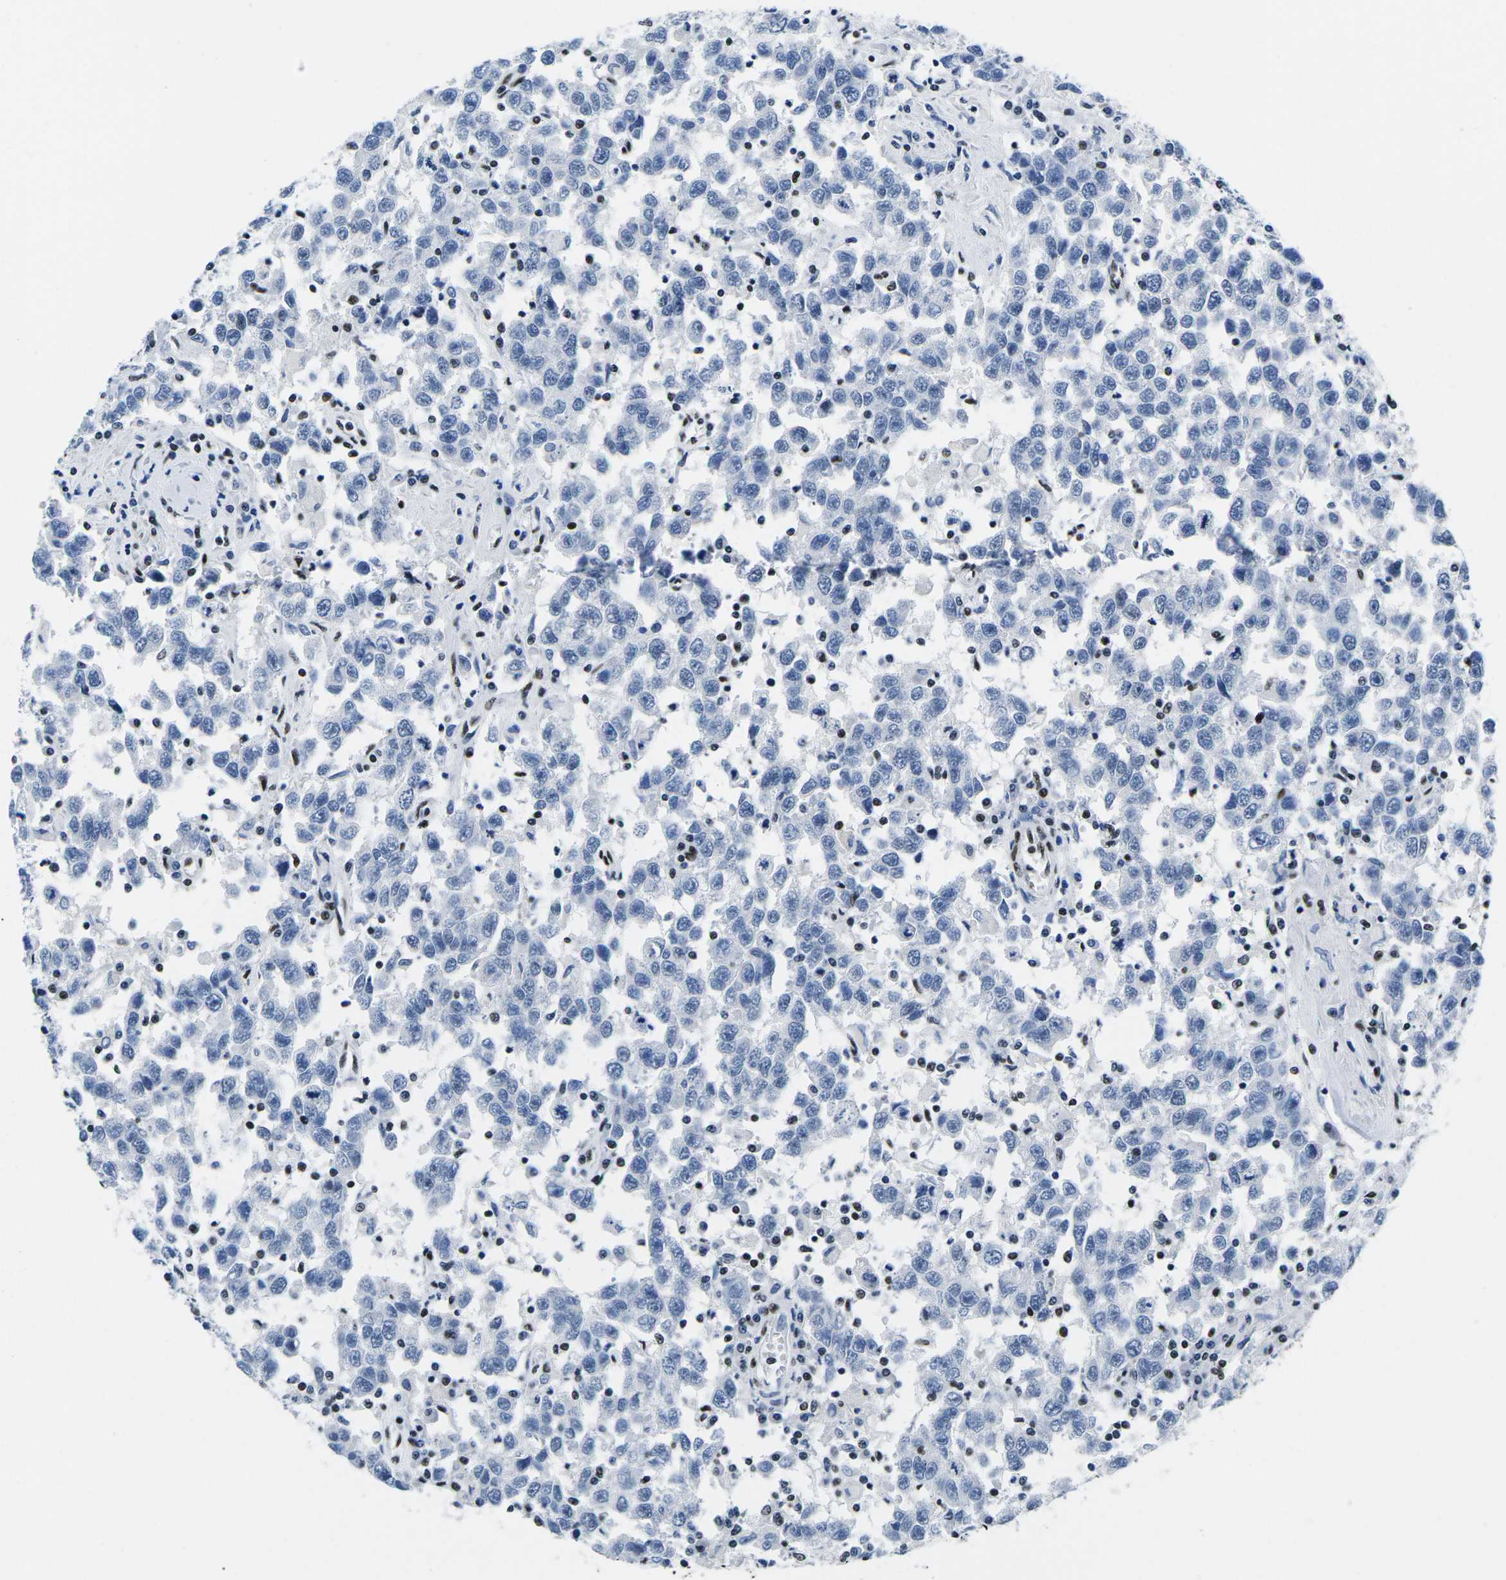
{"staining": {"intensity": "negative", "quantity": "none", "location": "none"}, "tissue": "testis cancer", "cell_type": "Tumor cells", "image_type": "cancer", "snomed": [{"axis": "morphology", "description": "Seminoma, NOS"}, {"axis": "topography", "description": "Testis"}], "caption": "Human testis cancer (seminoma) stained for a protein using immunohistochemistry (IHC) demonstrates no expression in tumor cells.", "gene": "ATF1", "patient": {"sex": "male", "age": 41}}